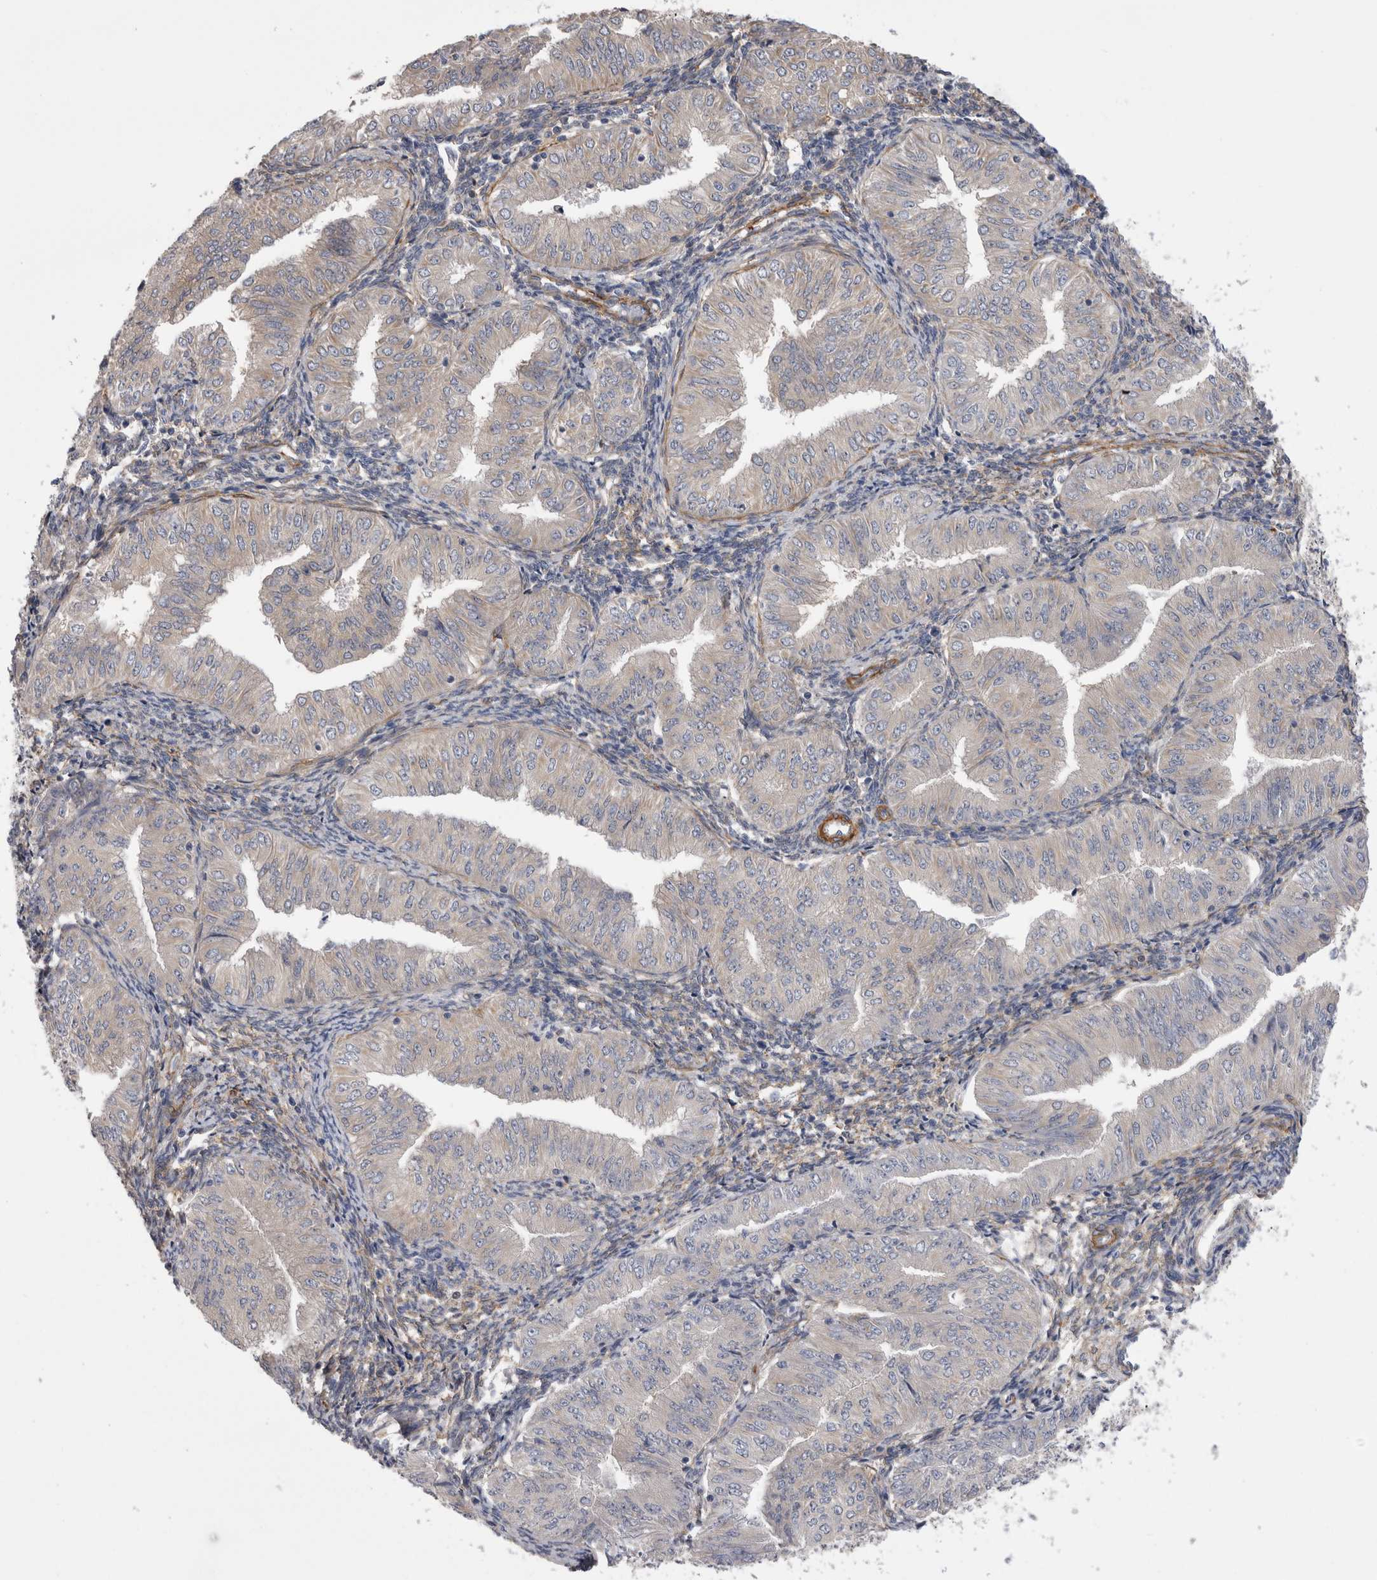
{"staining": {"intensity": "negative", "quantity": "none", "location": "none"}, "tissue": "endometrial cancer", "cell_type": "Tumor cells", "image_type": "cancer", "snomed": [{"axis": "morphology", "description": "Normal tissue, NOS"}, {"axis": "morphology", "description": "Adenocarcinoma, NOS"}, {"axis": "topography", "description": "Endometrium"}], "caption": "IHC histopathology image of neoplastic tissue: endometrial cancer (adenocarcinoma) stained with DAB displays no significant protein staining in tumor cells.", "gene": "EPRS1", "patient": {"sex": "female", "age": 53}}